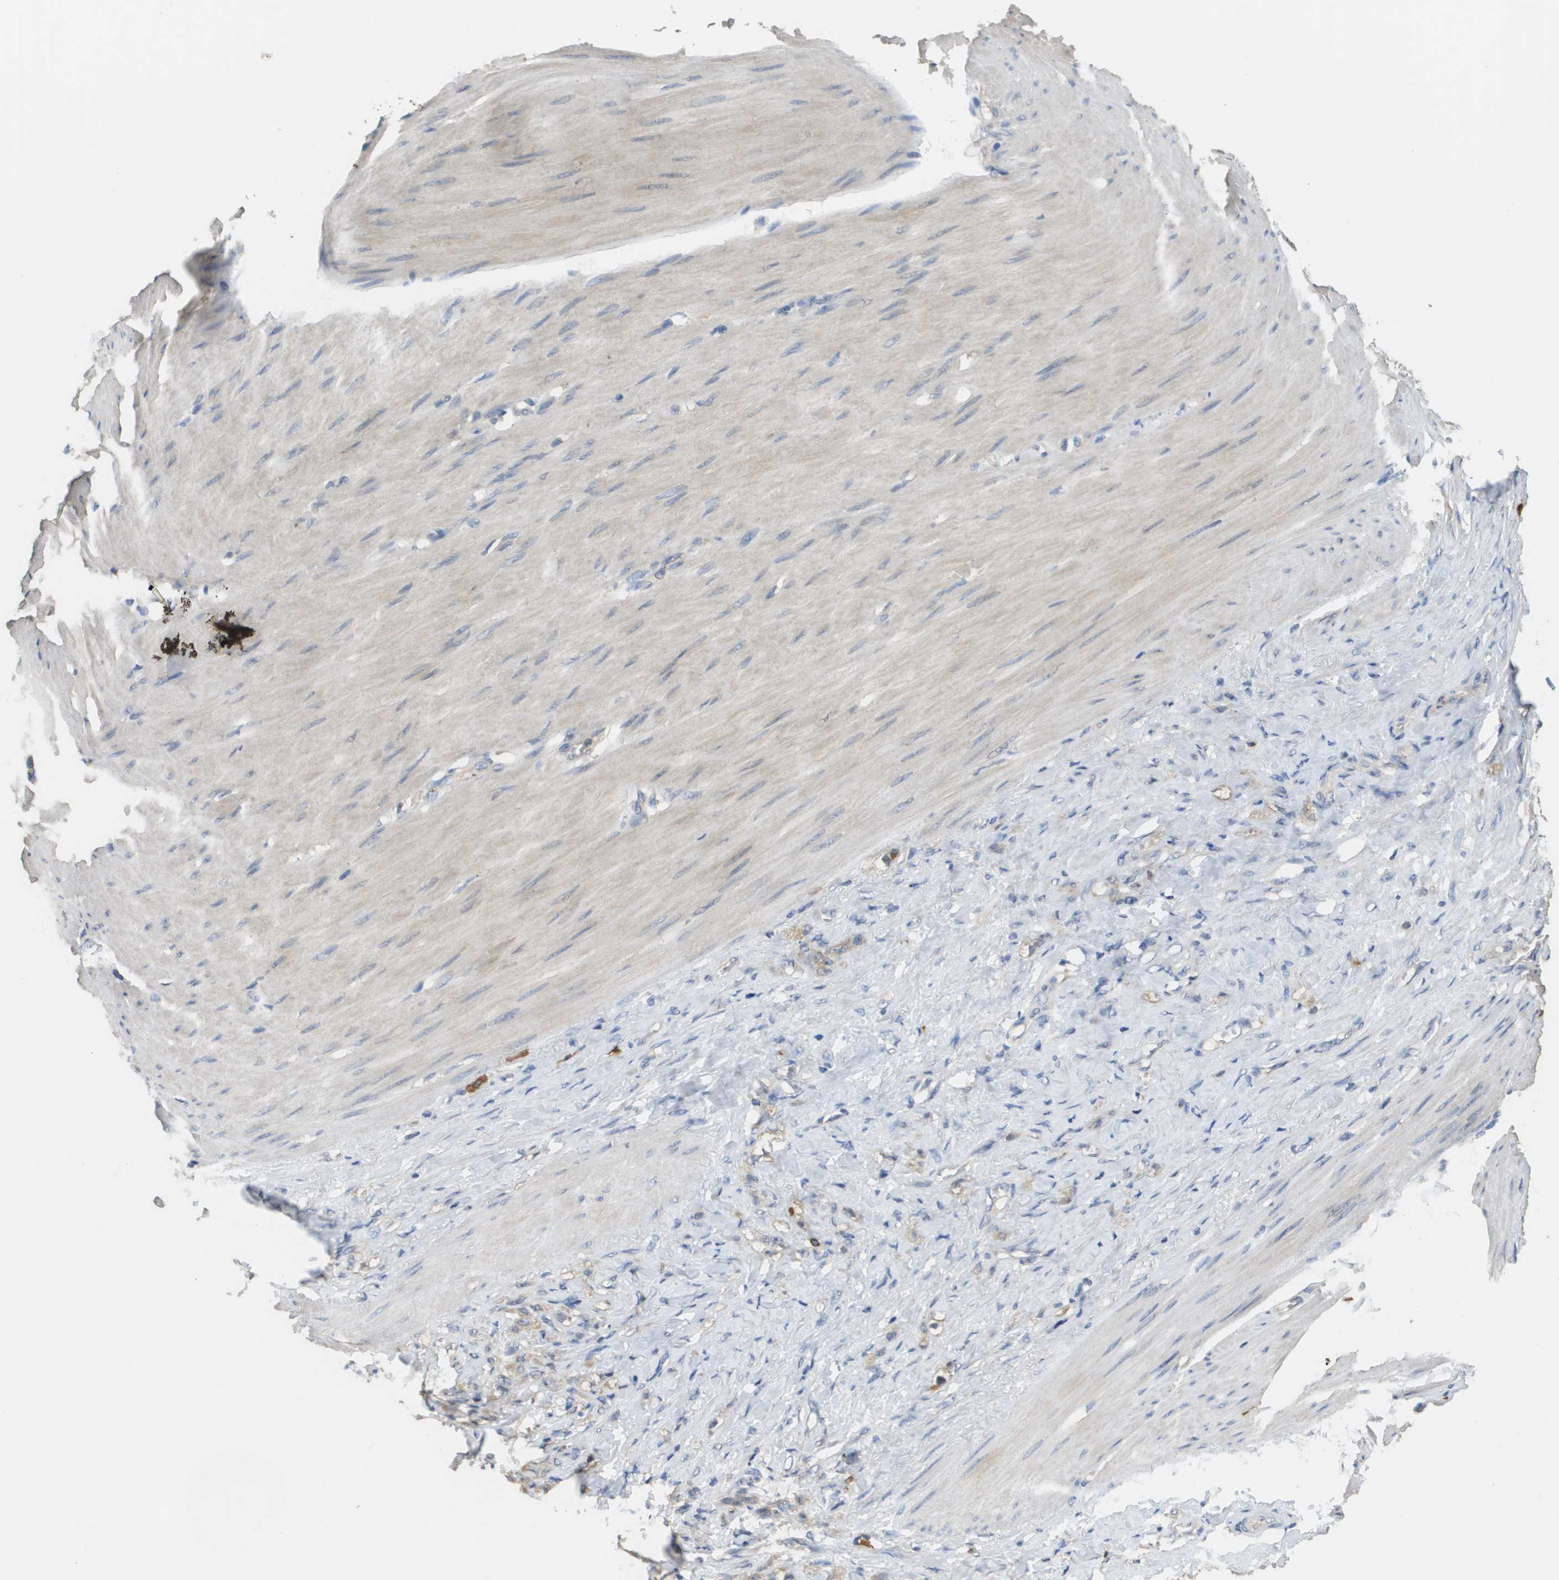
{"staining": {"intensity": "weak", "quantity": ">75%", "location": "cytoplasmic/membranous"}, "tissue": "stomach cancer", "cell_type": "Tumor cells", "image_type": "cancer", "snomed": [{"axis": "morphology", "description": "Adenocarcinoma, NOS"}, {"axis": "topography", "description": "Stomach"}], "caption": "The micrograph exhibits immunohistochemical staining of stomach cancer. There is weak cytoplasmic/membranous positivity is seen in about >75% of tumor cells.", "gene": "RAB27B", "patient": {"sex": "male", "age": 82}}